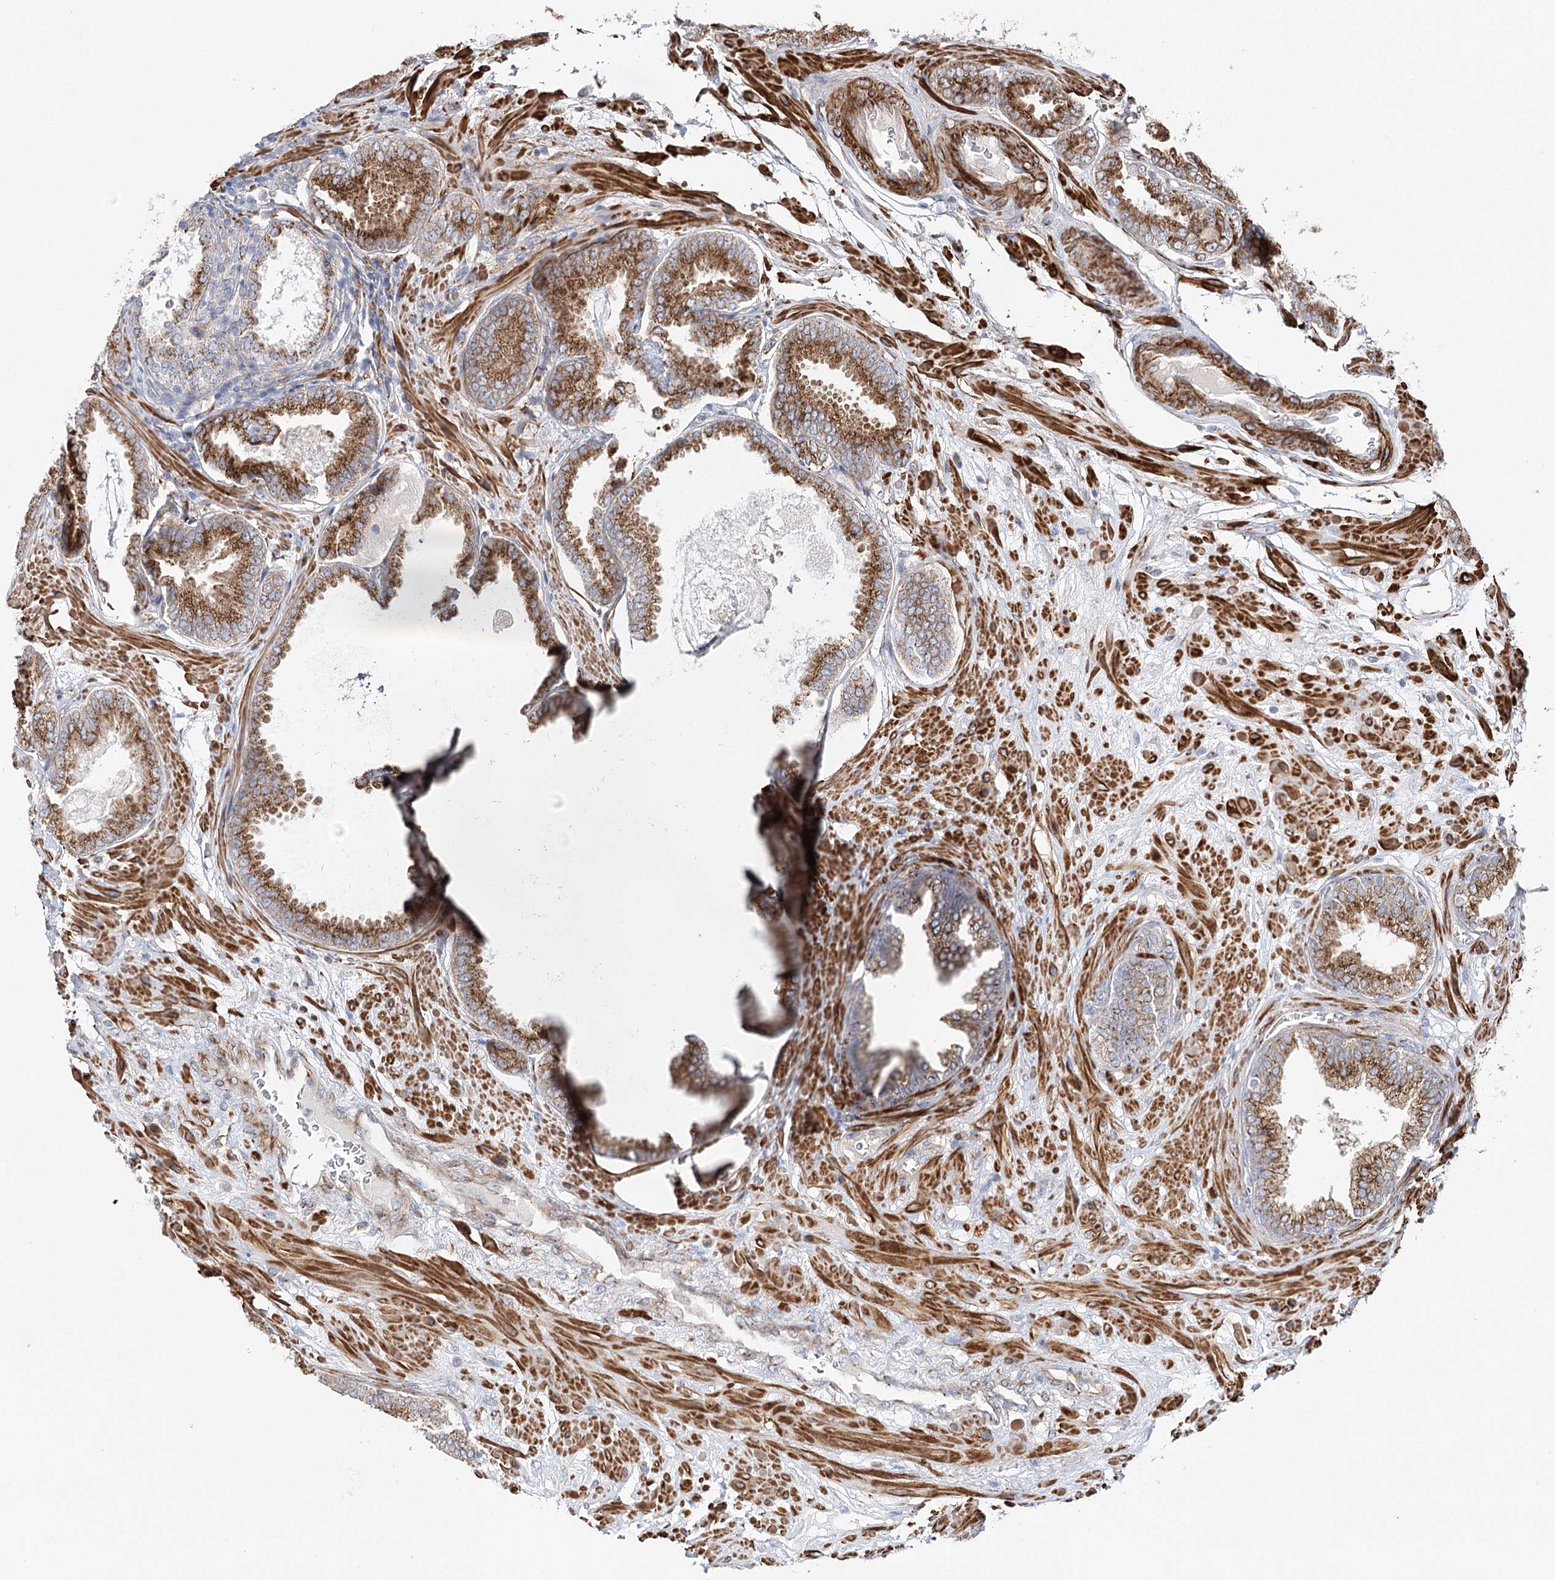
{"staining": {"intensity": "strong", "quantity": ">75%", "location": "cytoplasmic/membranous"}, "tissue": "prostate cancer", "cell_type": "Tumor cells", "image_type": "cancer", "snomed": [{"axis": "morphology", "description": "Adenocarcinoma, Low grade"}, {"axis": "topography", "description": "Prostate"}], "caption": "An immunohistochemistry histopathology image of tumor tissue is shown. Protein staining in brown labels strong cytoplasmic/membranous positivity in prostate low-grade adenocarcinoma within tumor cells.", "gene": "ABRAXAS2", "patient": {"sex": "male", "age": 71}}